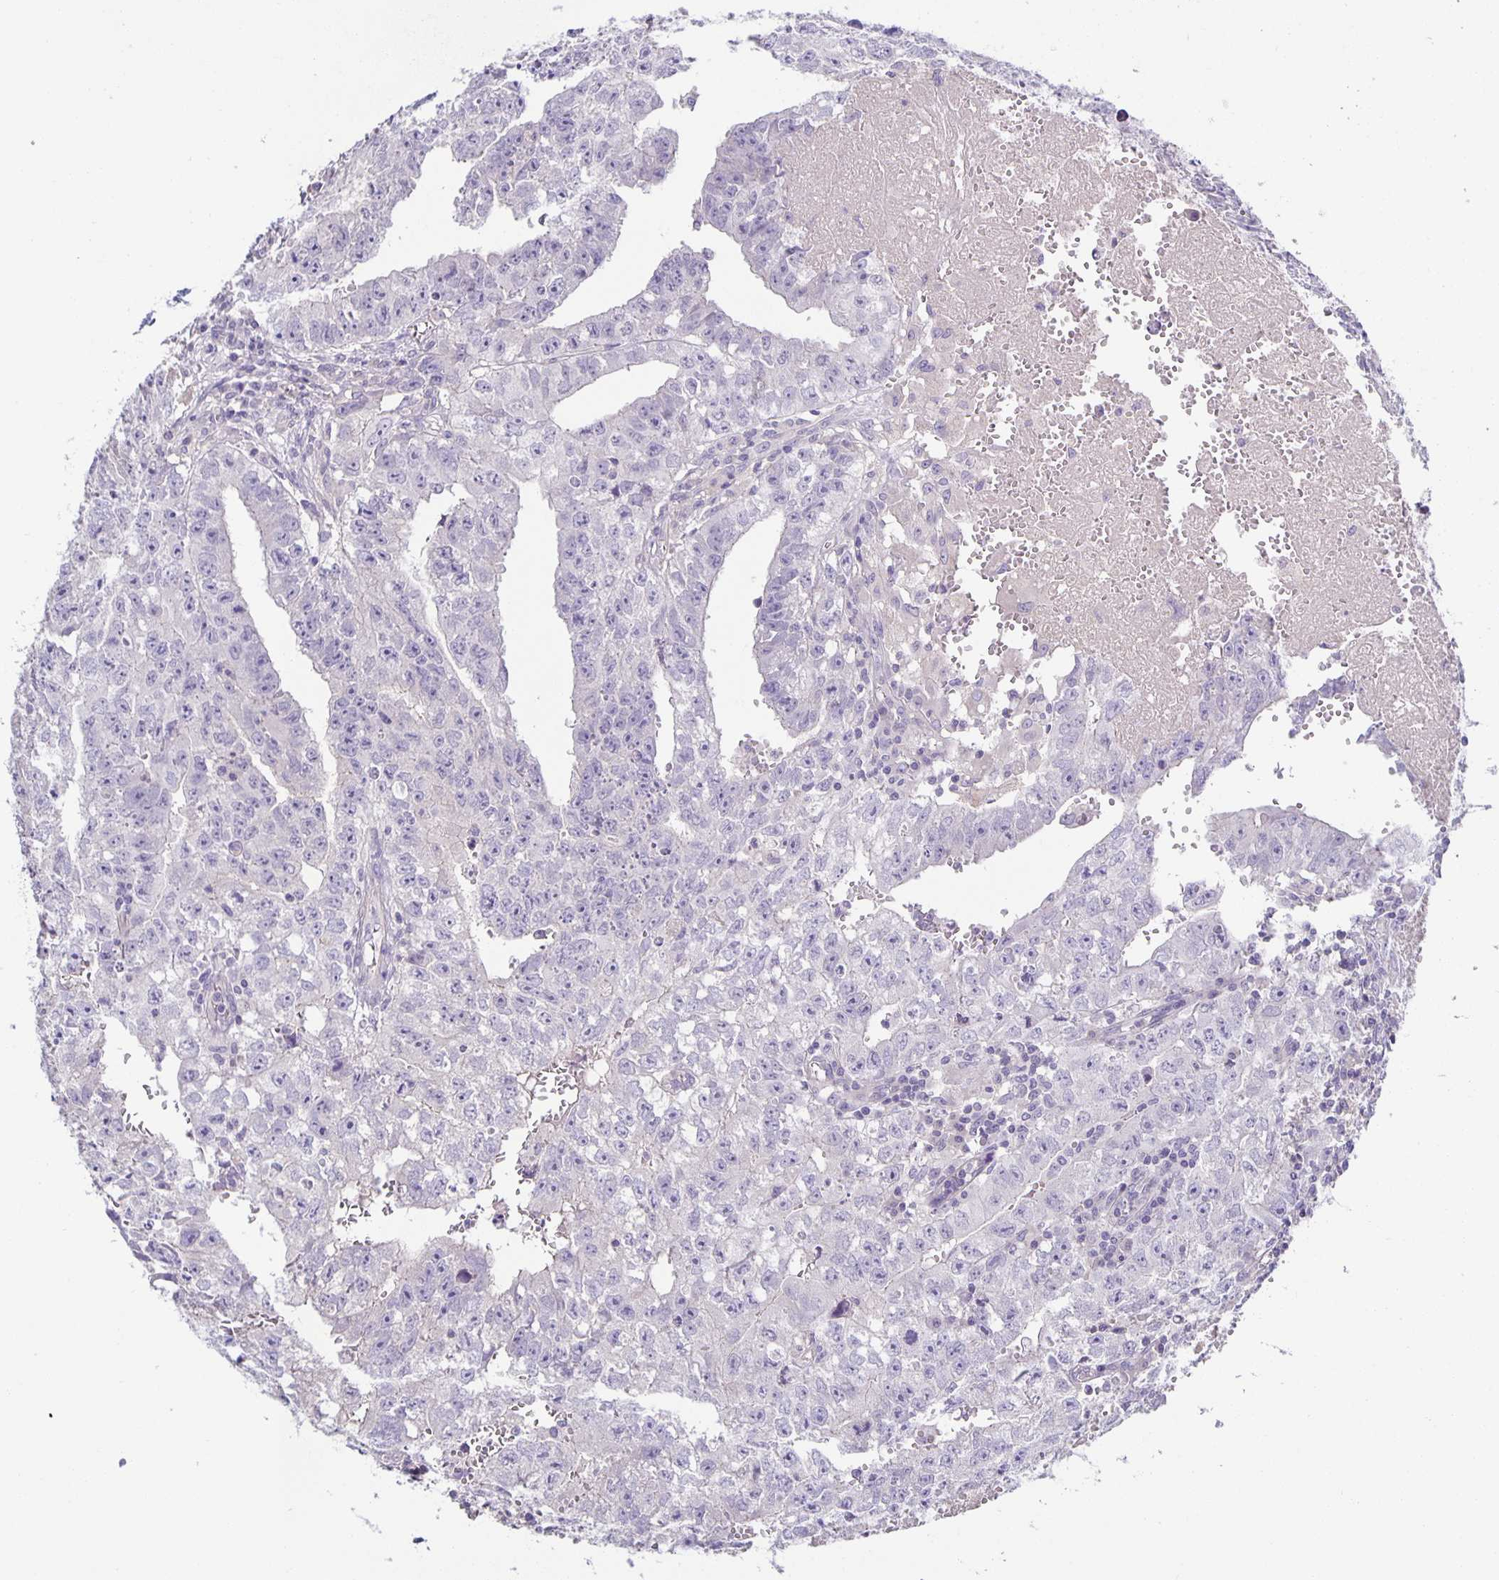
{"staining": {"intensity": "negative", "quantity": "none", "location": "none"}, "tissue": "testis cancer", "cell_type": "Tumor cells", "image_type": "cancer", "snomed": [{"axis": "morphology", "description": "Carcinoma, Embryonal, NOS"}, {"axis": "morphology", "description": "Teratoma, malignant, NOS"}, {"axis": "topography", "description": "Testis"}], "caption": "The photomicrograph shows no significant expression in tumor cells of testis malignant teratoma. (Stains: DAB (3,3'-diaminobenzidine) IHC with hematoxylin counter stain, Microscopy: brightfield microscopy at high magnification).", "gene": "PTPN3", "patient": {"sex": "male", "age": 24}}